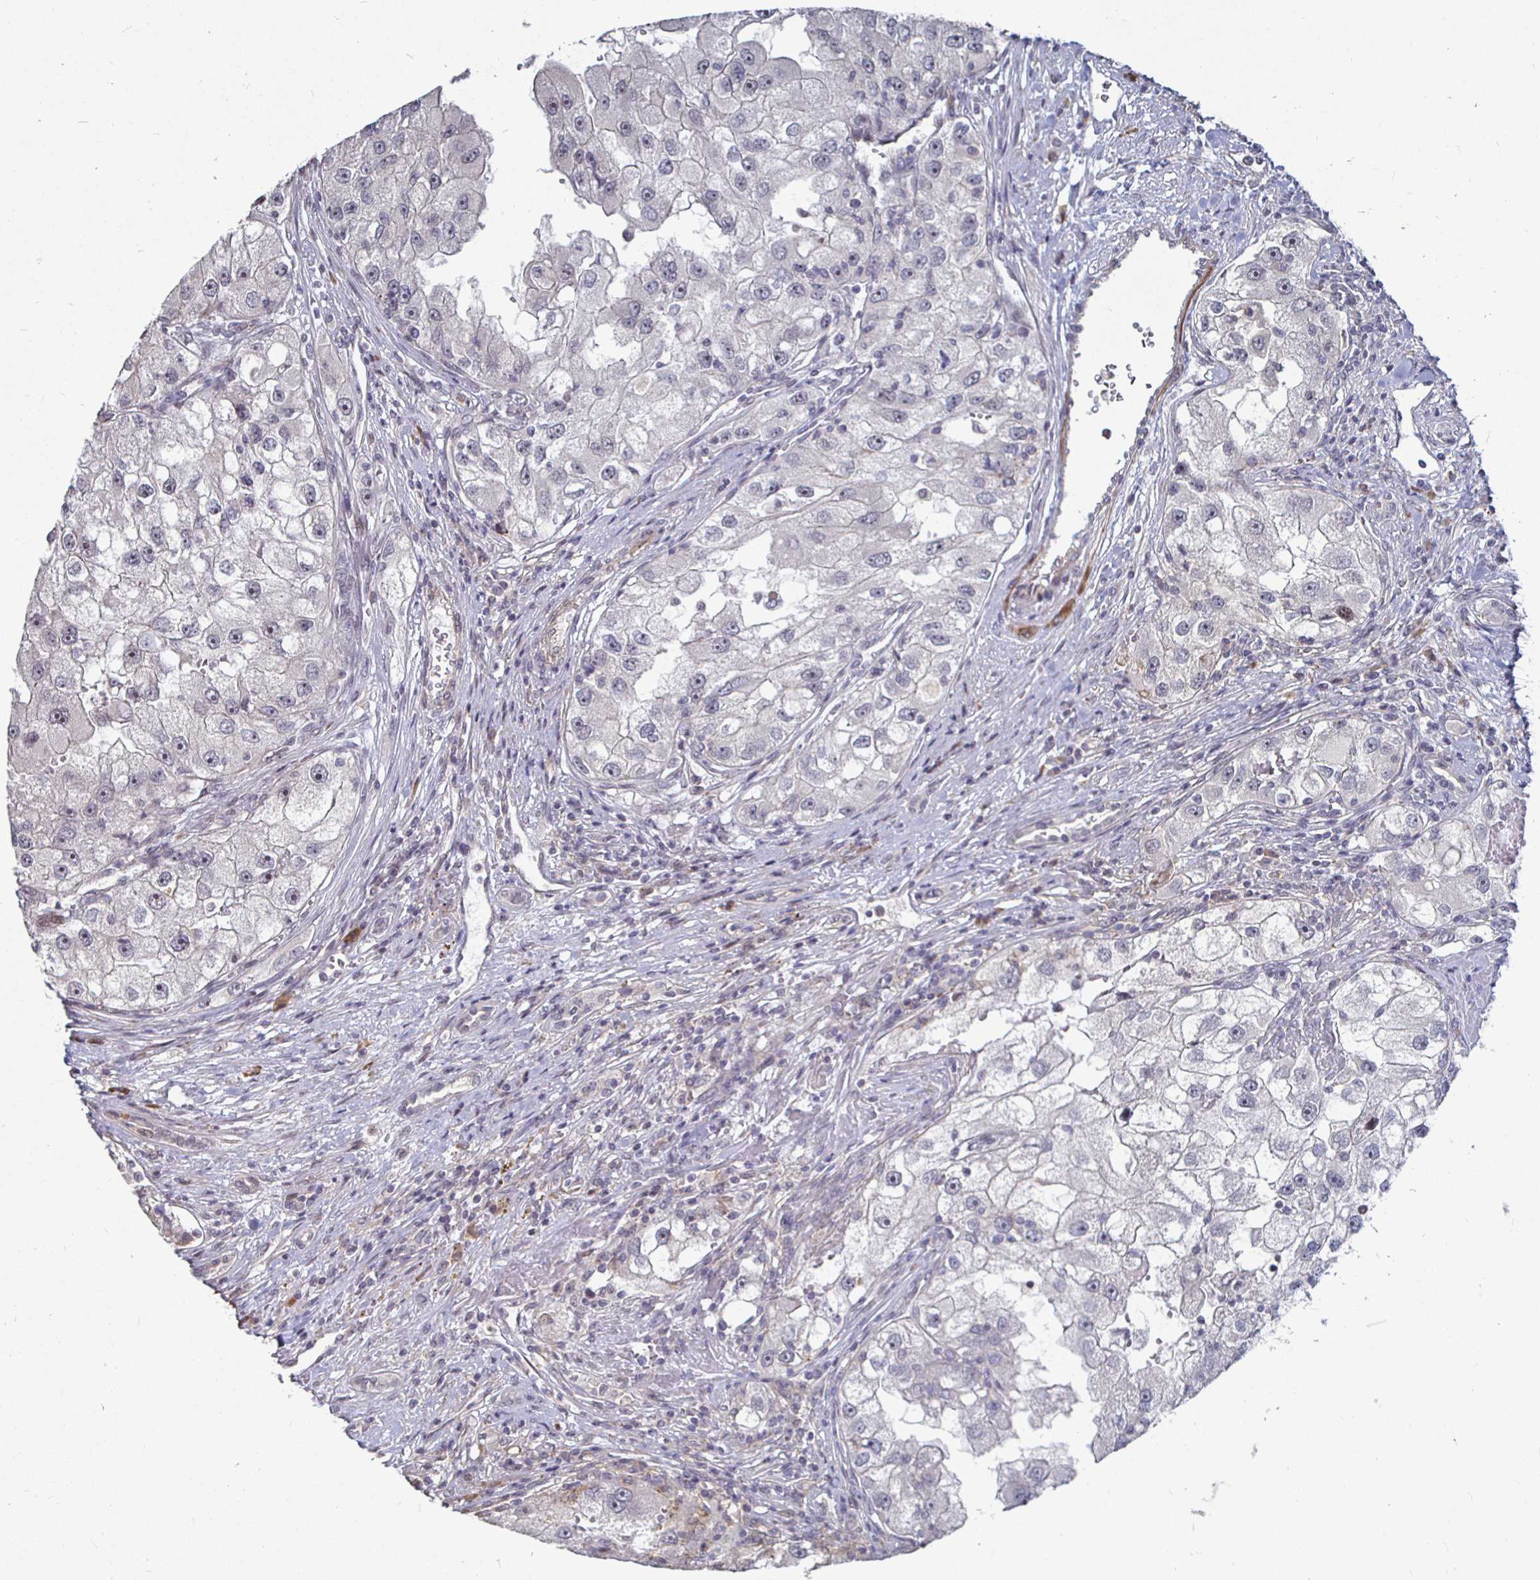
{"staining": {"intensity": "negative", "quantity": "none", "location": "none"}, "tissue": "renal cancer", "cell_type": "Tumor cells", "image_type": "cancer", "snomed": [{"axis": "morphology", "description": "Adenocarcinoma, NOS"}, {"axis": "topography", "description": "Kidney"}], "caption": "High power microscopy histopathology image of an IHC photomicrograph of renal cancer (adenocarcinoma), revealing no significant expression in tumor cells.", "gene": "CAPN11", "patient": {"sex": "male", "age": 63}}